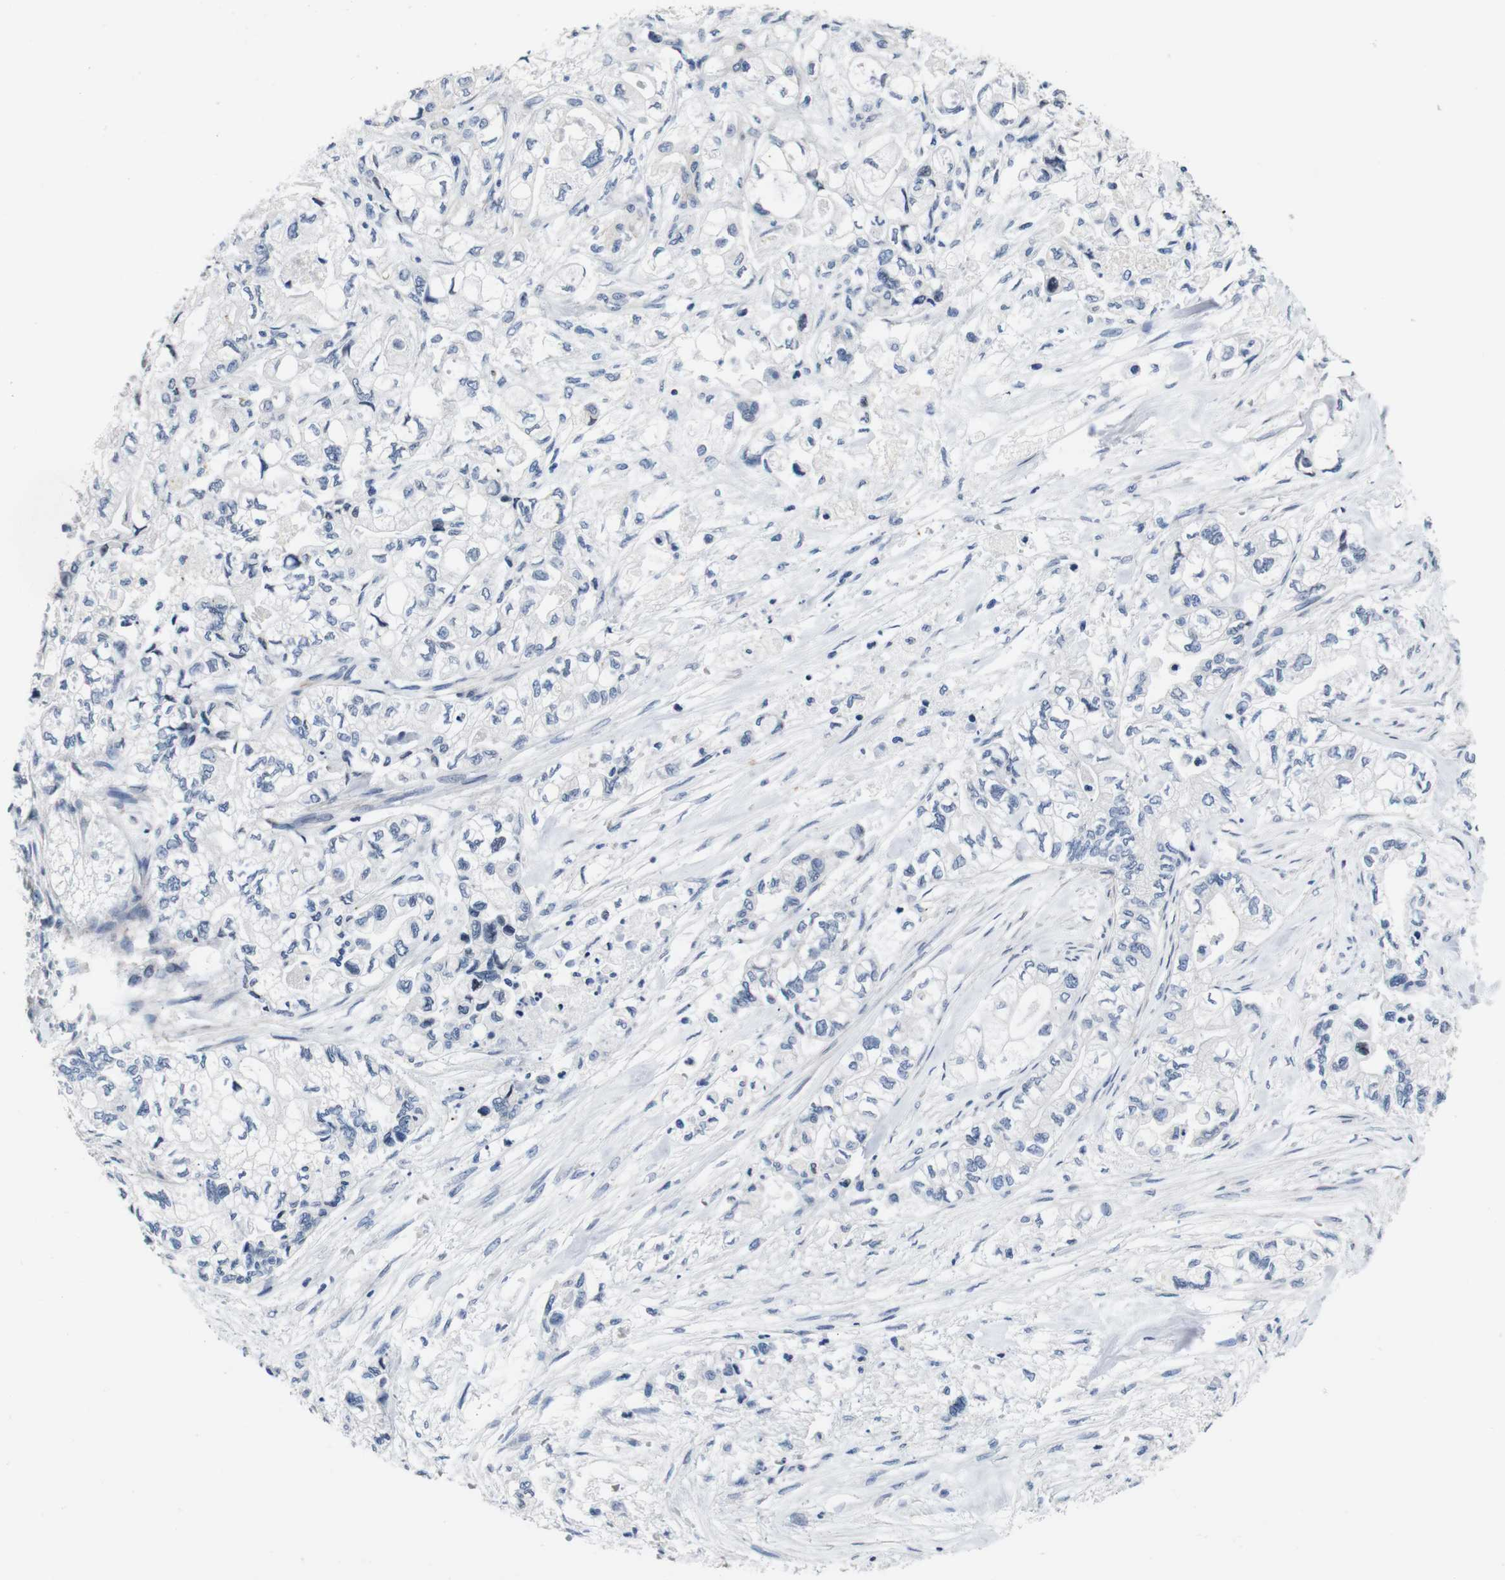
{"staining": {"intensity": "negative", "quantity": "none", "location": "none"}, "tissue": "pancreatic cancer", "cell_type": "Tumor cells", "image_type": "cancer", "snomed": [{"axis": "morphology", "description": "Adenocarcinoma, NOS"}, {"axis": "topography", "description": "Pancreas"}], "caption": "Tumor cells are negative for brown protein staining in pancreatic cancer (adenocarcinoma). (DAB (3,3'-diaminobenzidine) immunohistochemistry (IHC) visualized using brightfield microscopy, high magnification).", "gene": "SOCS3", "patient": {"sex": "male", "age": 79}}